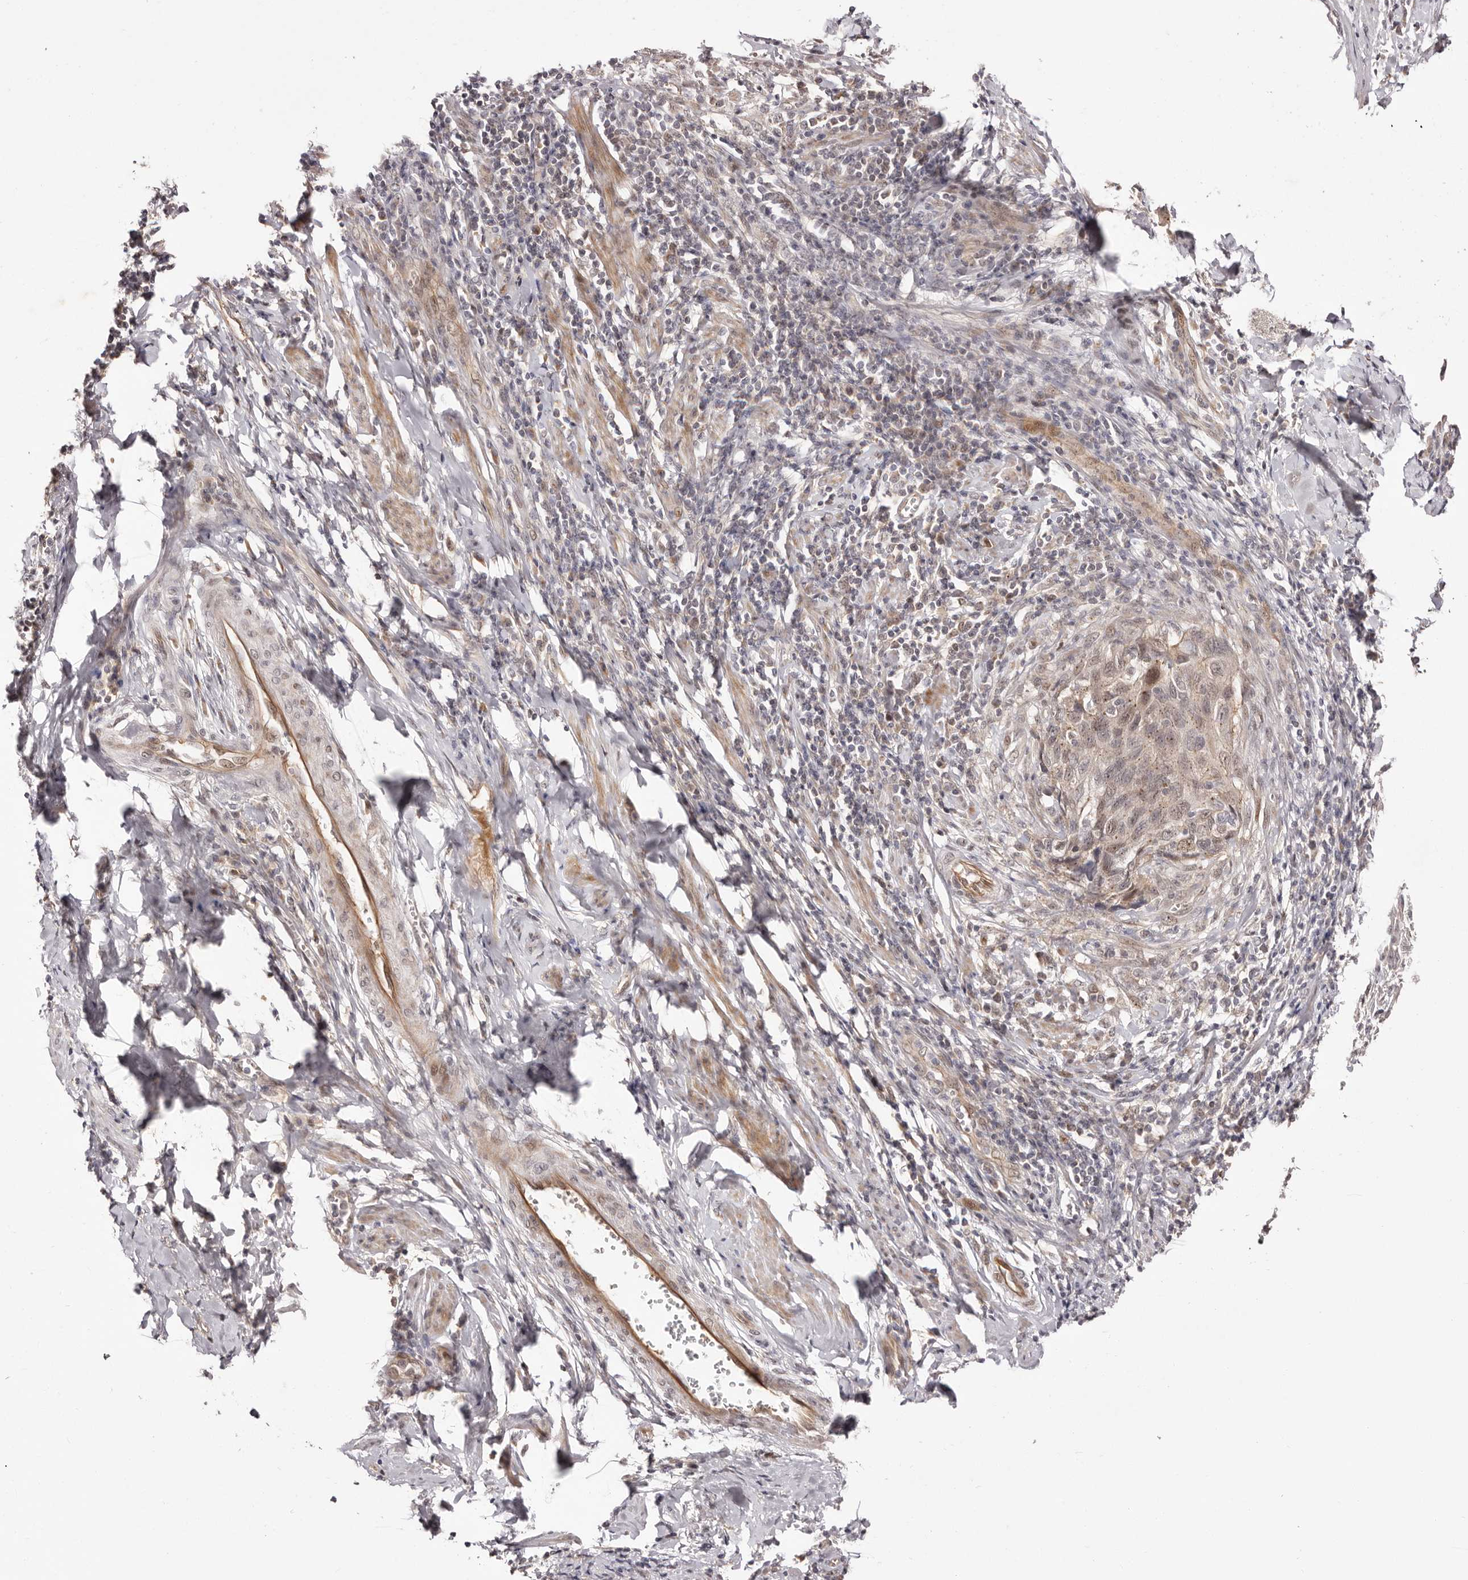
{"staining": {"intensity": "weak", "quantity": "25%-75%", "location": "cytoplasmic/membranous,nuclear"}, "tissue": "cervical cancer", "cell_type": "Tumor cells", "image_type": "cancer", "snomed": [{"axis": "morphology", "description": "Squamous cell carcinoma, NOS"}, {"axis": "topography", "description": "Cervix"}], "caption": "There is low levels of weak cytoplasmic/membranous and nuclear positivity in tumor cells of cervical squamous cell carcinoma, as demonstrated by immunohistochemical staining (brown color).", "gene": "EGR3", "patient": {"sex": "female", "age": 53}}